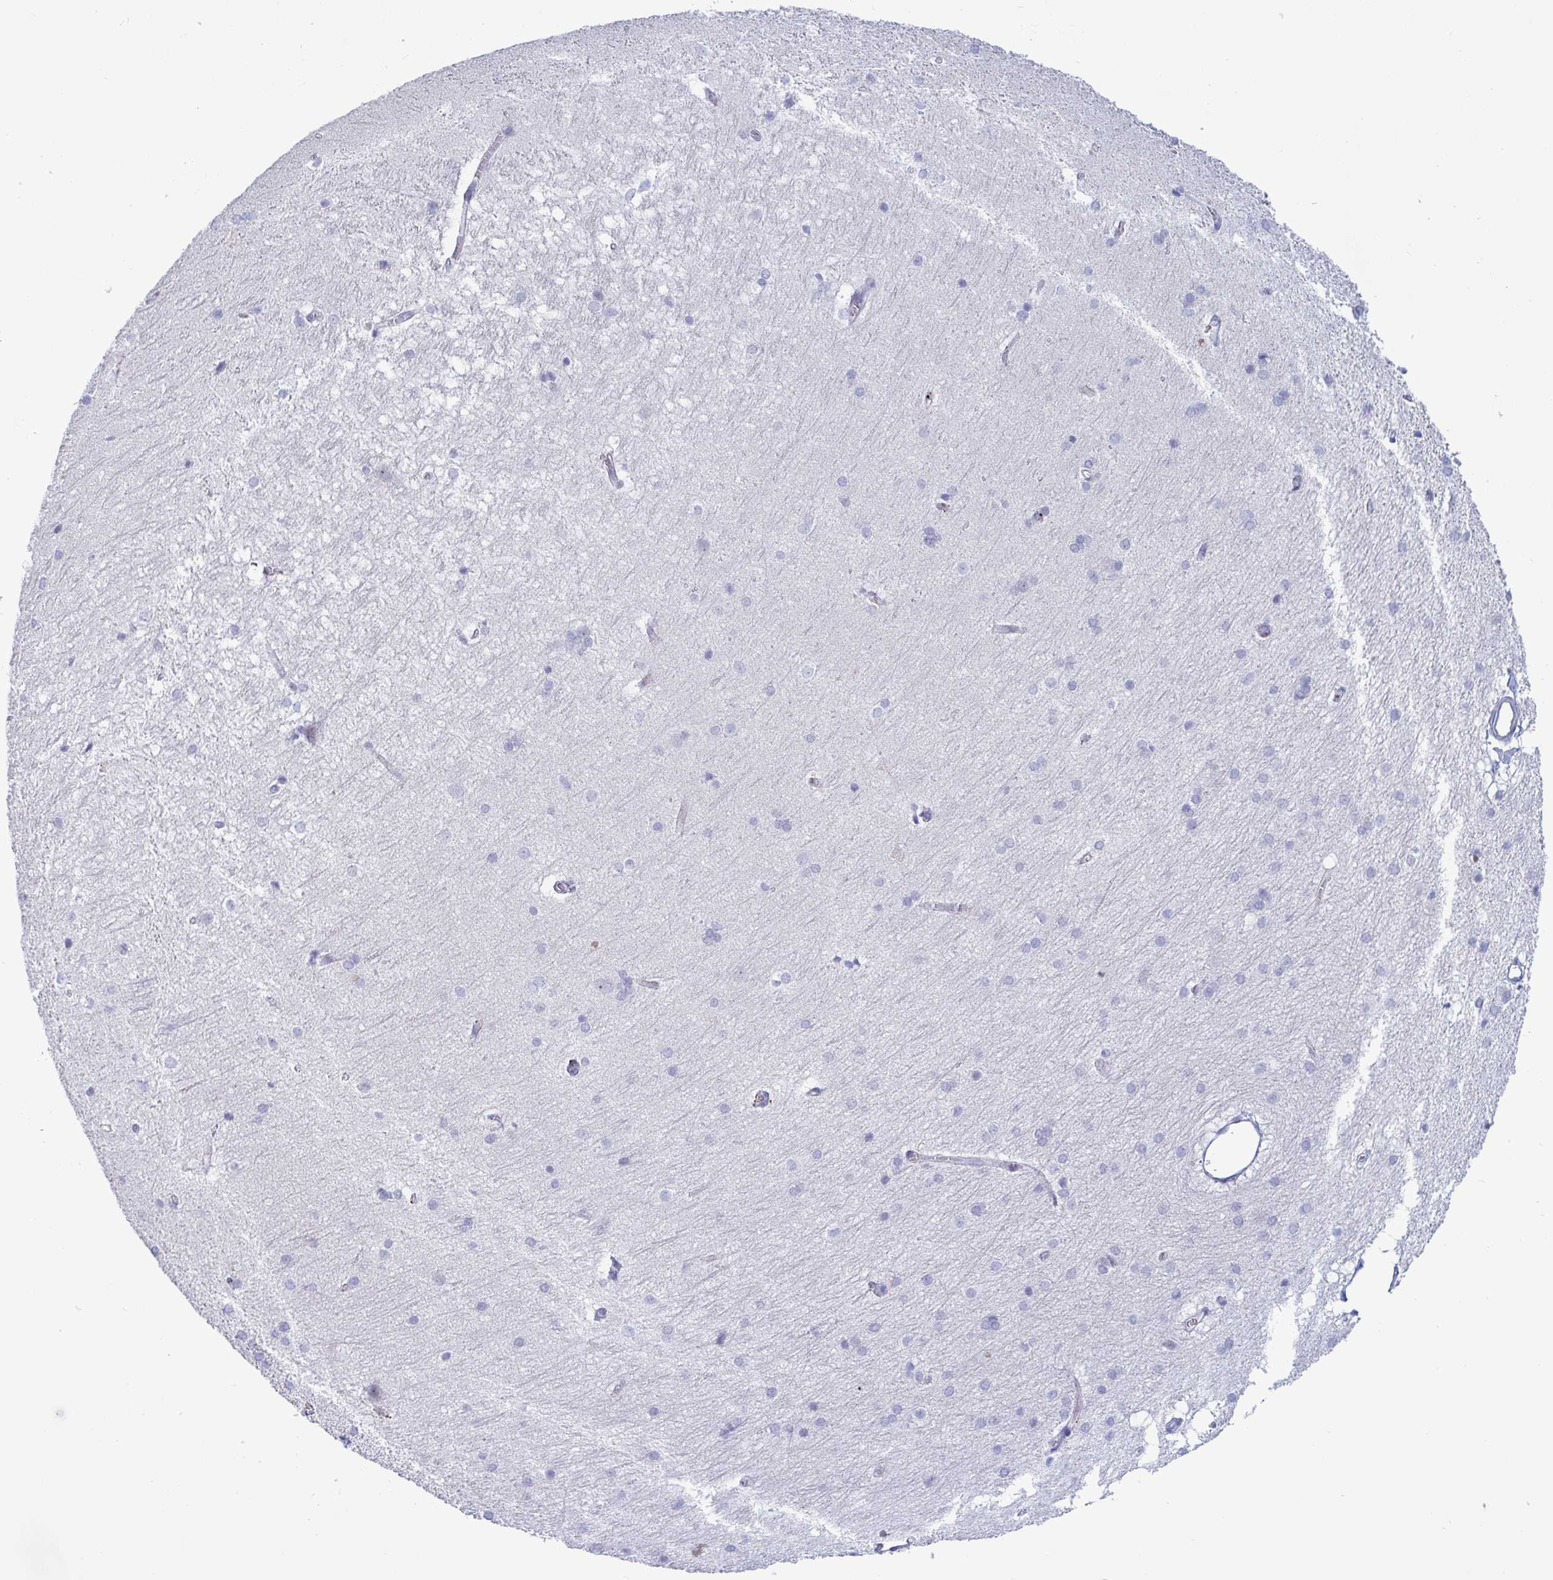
{"staining": {"intensity": "negative", "quantity": "none", "location": "none"}, "tissue": "hippocampus", "cell_type": "Glial cells", "image_type": "normal", "snomed": [{"axis": "morphology", "description": "Normal tissue, NOS"}, {"axis": "topography", "description": "Cerebral cortex"}, {"axis": "topography", "description": "Hippocampus"}], "caption": "Glial cells show no significant expression in unremarkable hippocampus. (Brightfield microscopy of DAB IHC at high magnification).", "gene": "TAS2R38", "patient": {"sex": "female", "age": 19}}